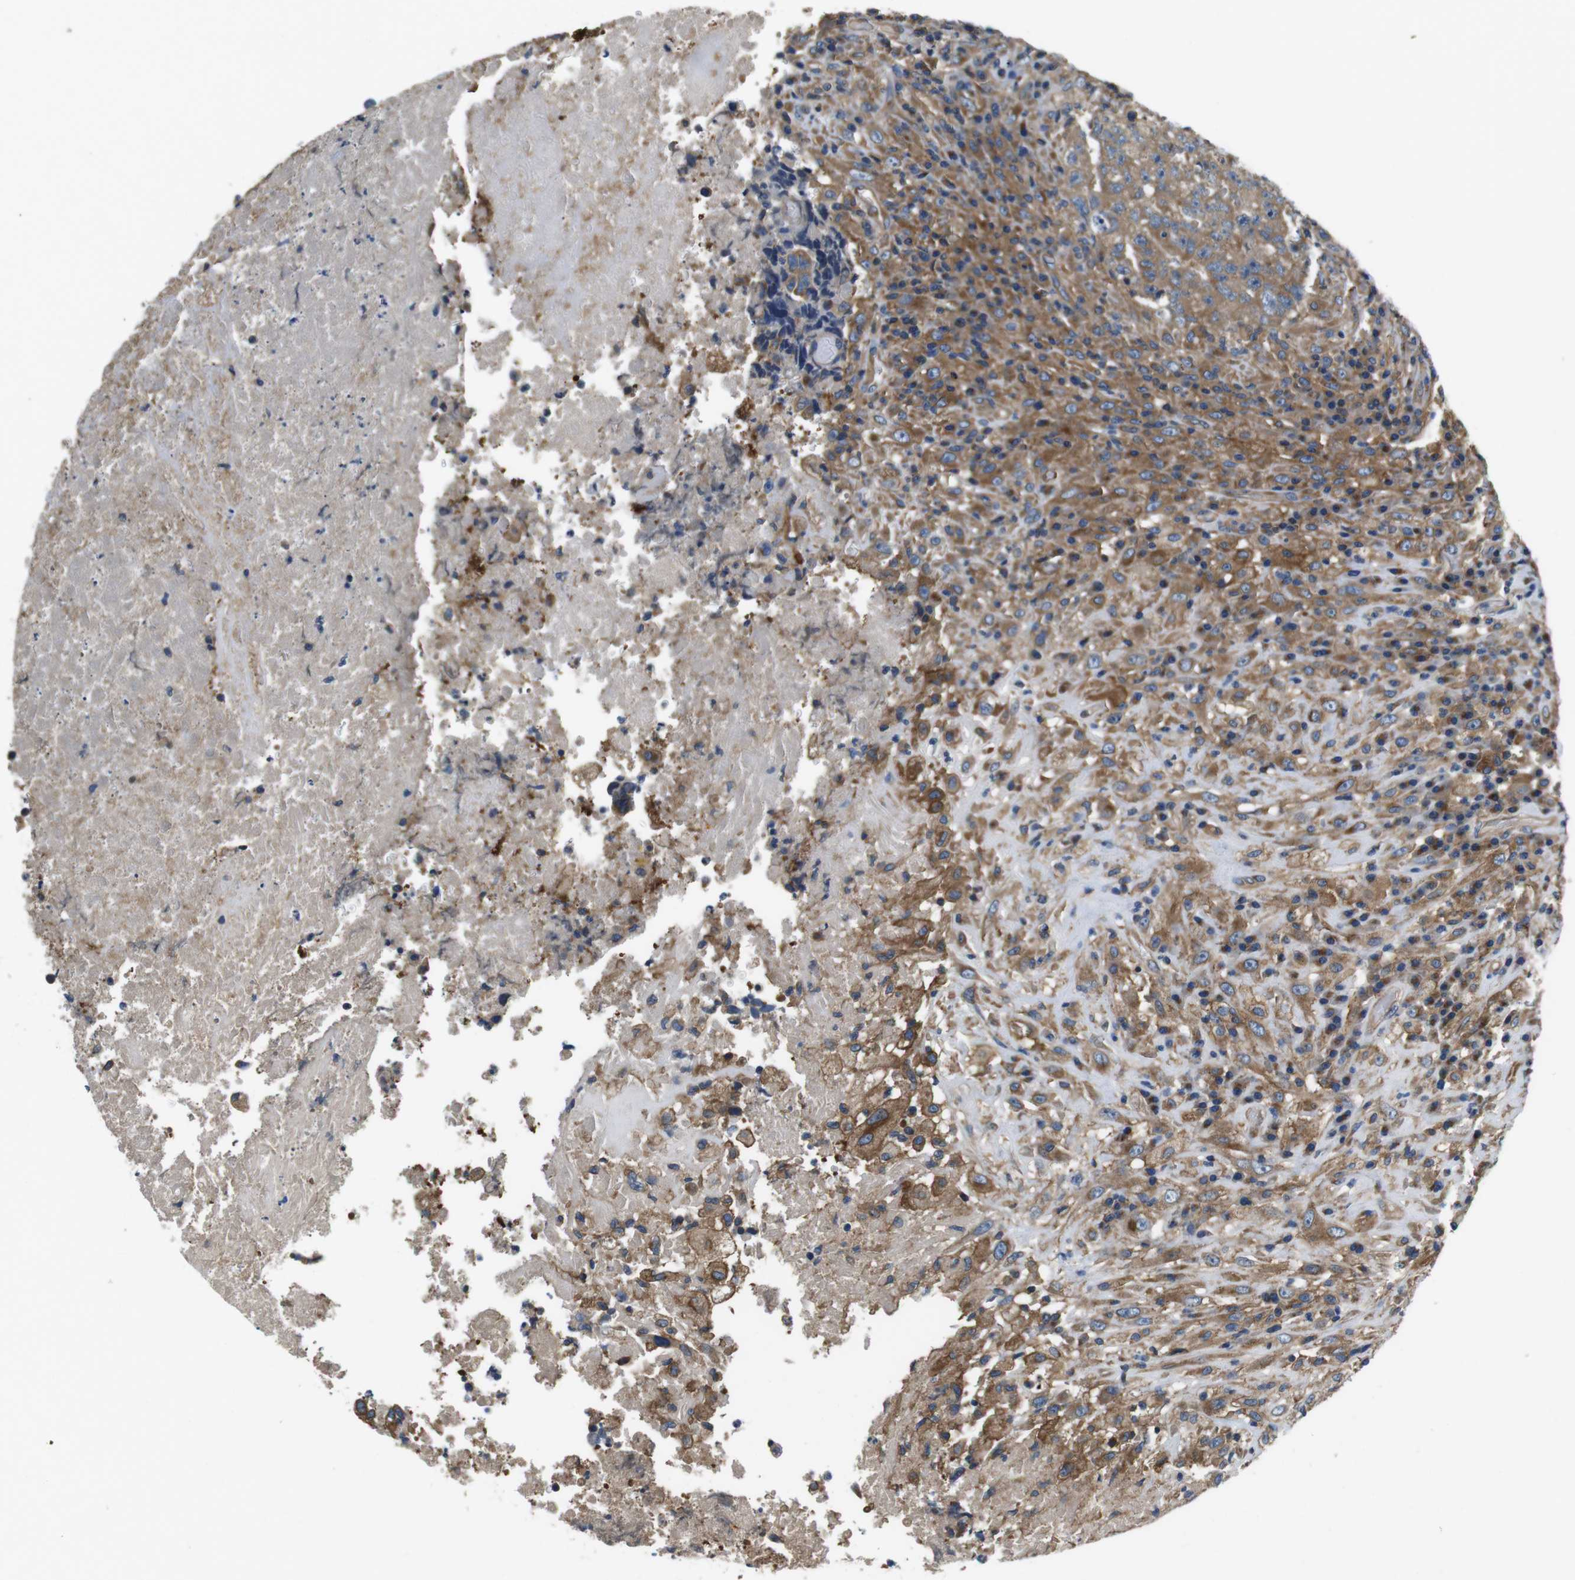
{"staining": {"intensity": "moderate", "quantity": ">75%", "location": "cytoplasmic/membranous"}, "tissue": "testis cancer", "cell_type": "Tumor cells", "image_type": "cancer", "snomed": [{"axis": "morphology", "description": "Necrosis, NOS"}, {"axis": "morphology", "description": "Carcinoma, Embryonal, NOS"}, {"axis": "topography", "description": "Testis"}], "caption": "High-power microscopy captured an IHC image of testis embryonal carcinoma, revealing moderate cytoplasmic/membranous positivity in approximately >75% of tumor cells.", "gene": "DENND4C", "patient": {"sex": "male", "age": 19}}